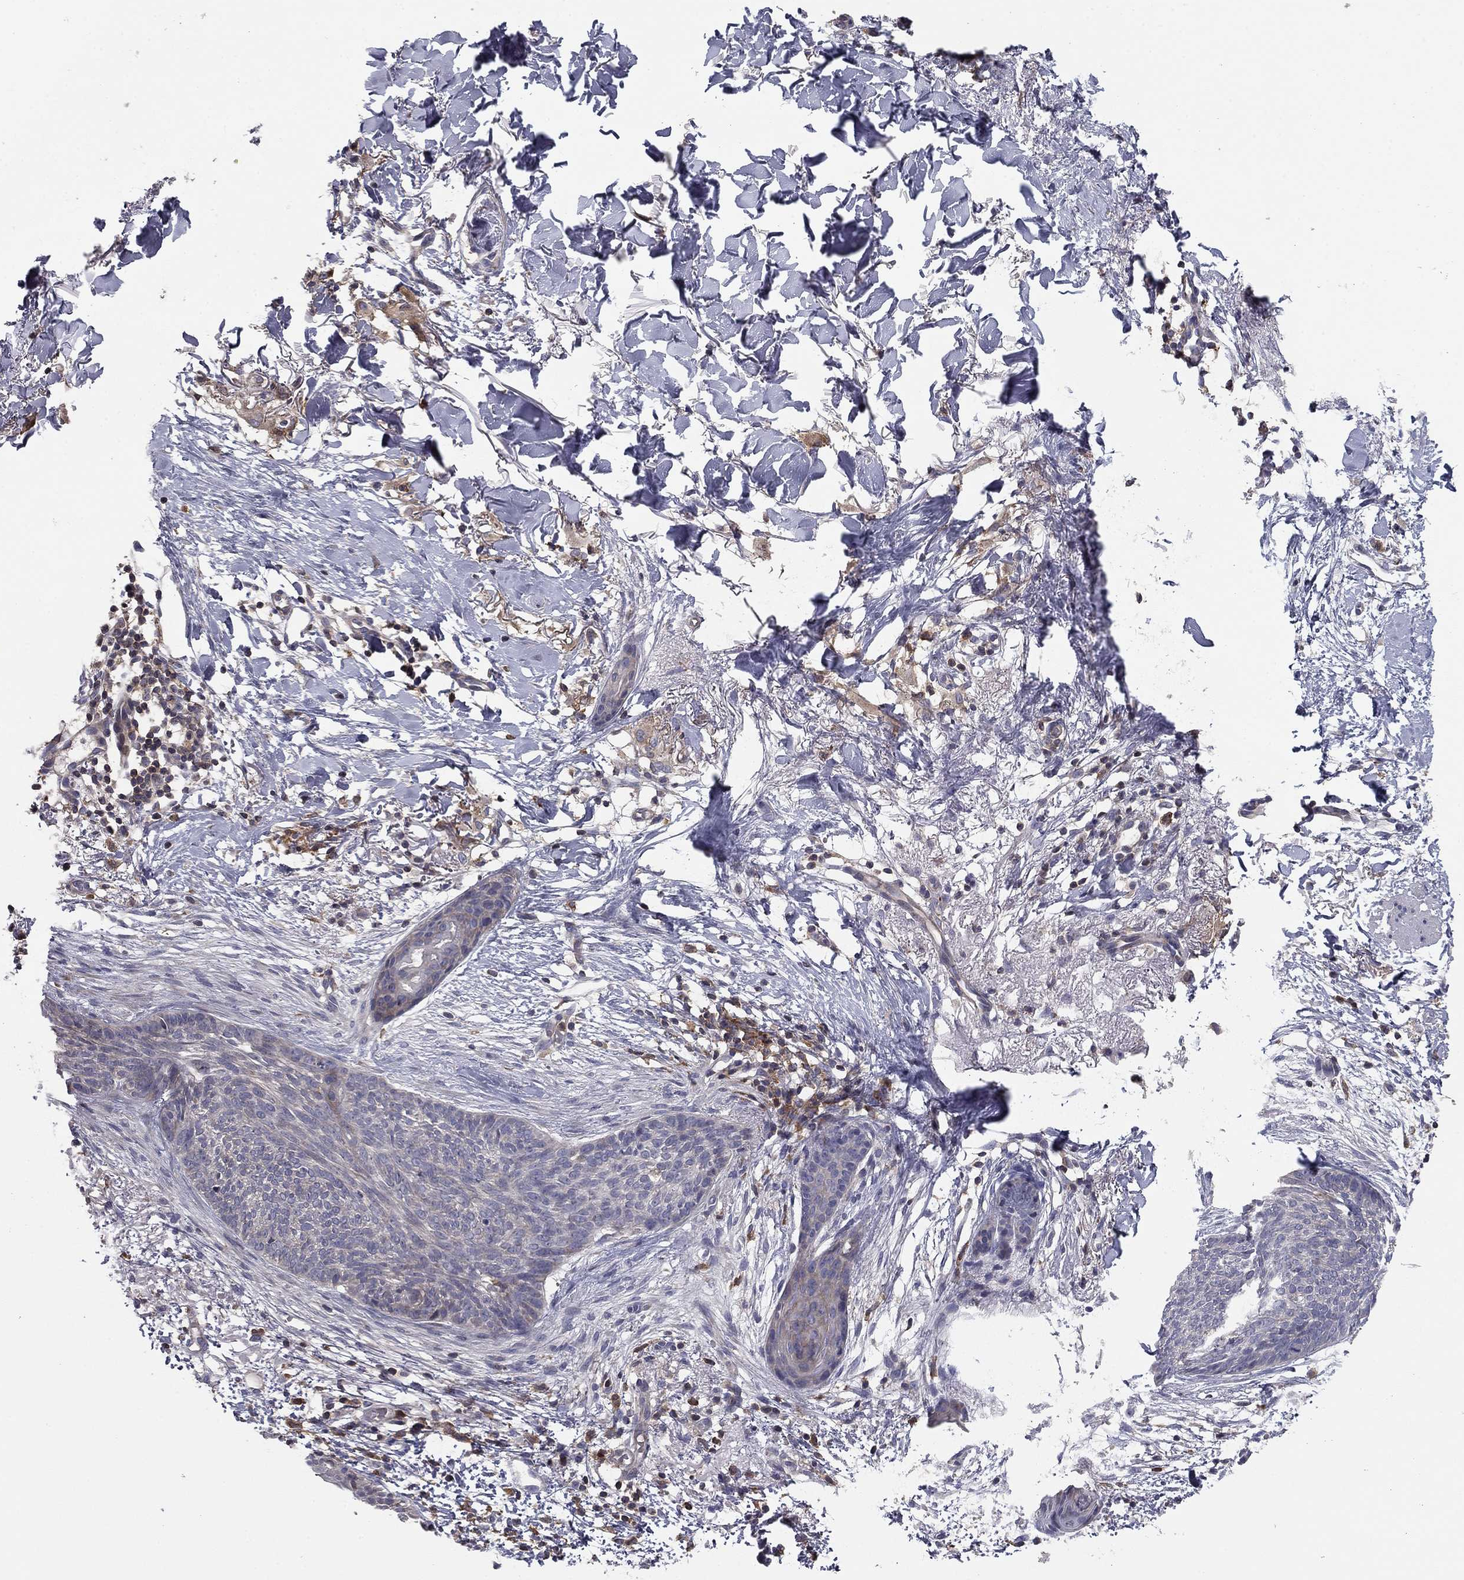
{"staining": {"intensity": "negative", "quantity": "none", "location": "none"}, "tissue": "skin cancer", "cell_type": "Tumor cells", "image_type": "cancer", "snomed": [{"axis": "morphology", "description": "Normal tissue, NOS"}, {"axis": "morphology", "description": "Basal cell carcinoma"}, {"axis": "topography", "description": "Skin"}], "caption": "Protein analysis of skin basal cell carcinoma shows no significant positivity in tumor cells.", "gene": "PLCB2", "patient": {"sex": "male", "age": 84}}